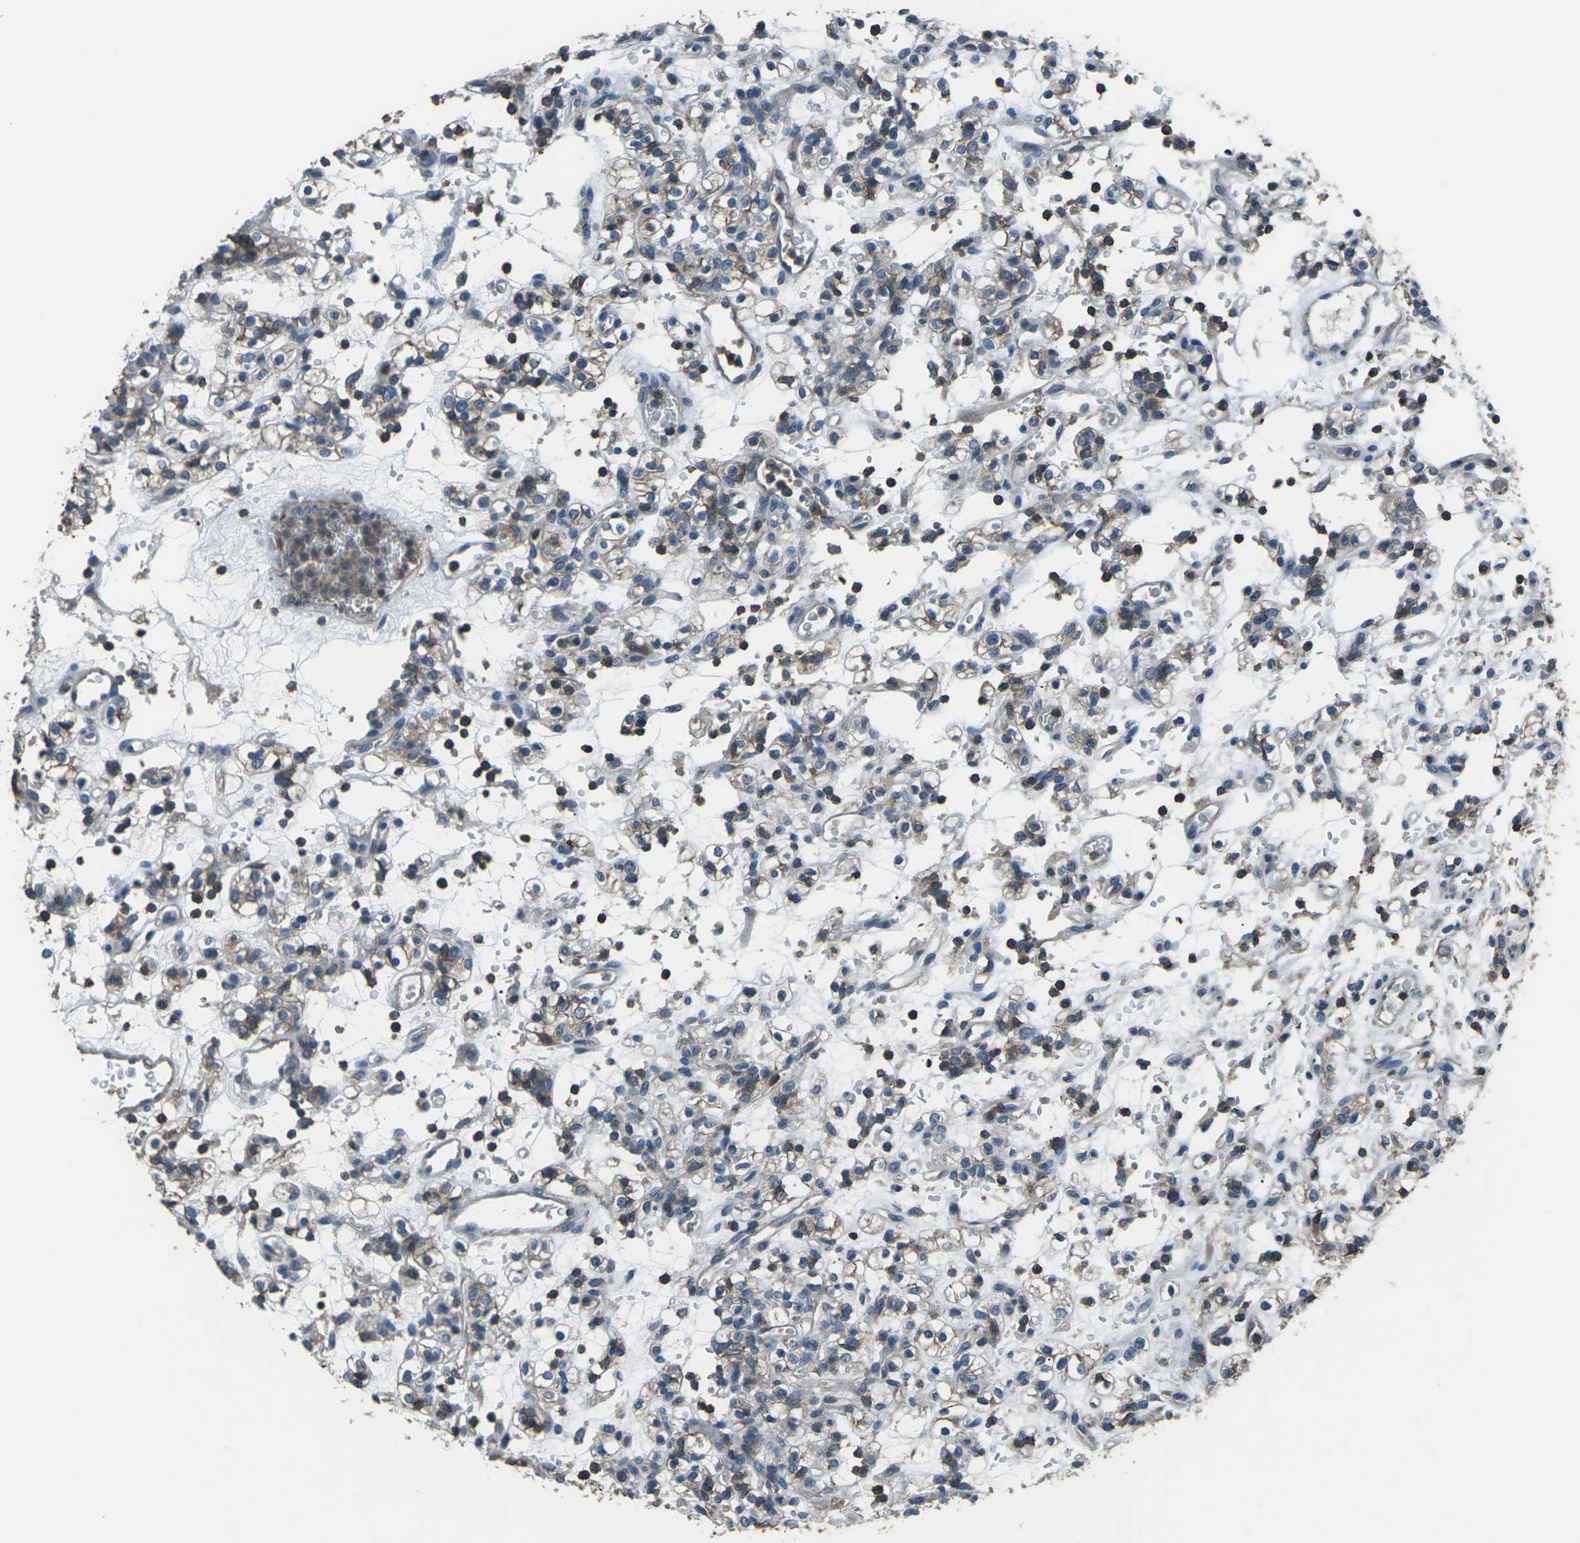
{"staining": {"intensity": "weak", "quantity": "25%-75%", "location": "cytoplasmic/membranous,nuclear"}, "tissue": "renal cancer", "cell_type": "Tumor cells", "image_type": "cancer", "snomed": [{"axis": "morphology", "description": "Normal tissue, NOS"}, {"axis": "morphology", "description": "Adenocarcinoma, NOS"}, {"axis": "topography", "description": "Kidney"}], "caption": "DAB (3,3'-diaminobenzidine) immunohistochemical staining of renal adenocarcinoma shows weak cytoplasmic/membranous and nuclear protein expression in approximately 25%-75% of tumor cells. The protein is stained brown, and the nuclei are stained in blue (DAB IHC with brightfield microscopy, high magnification).", "gene": "CMTM4", "patient": {"sex": "female", "age": 72}}